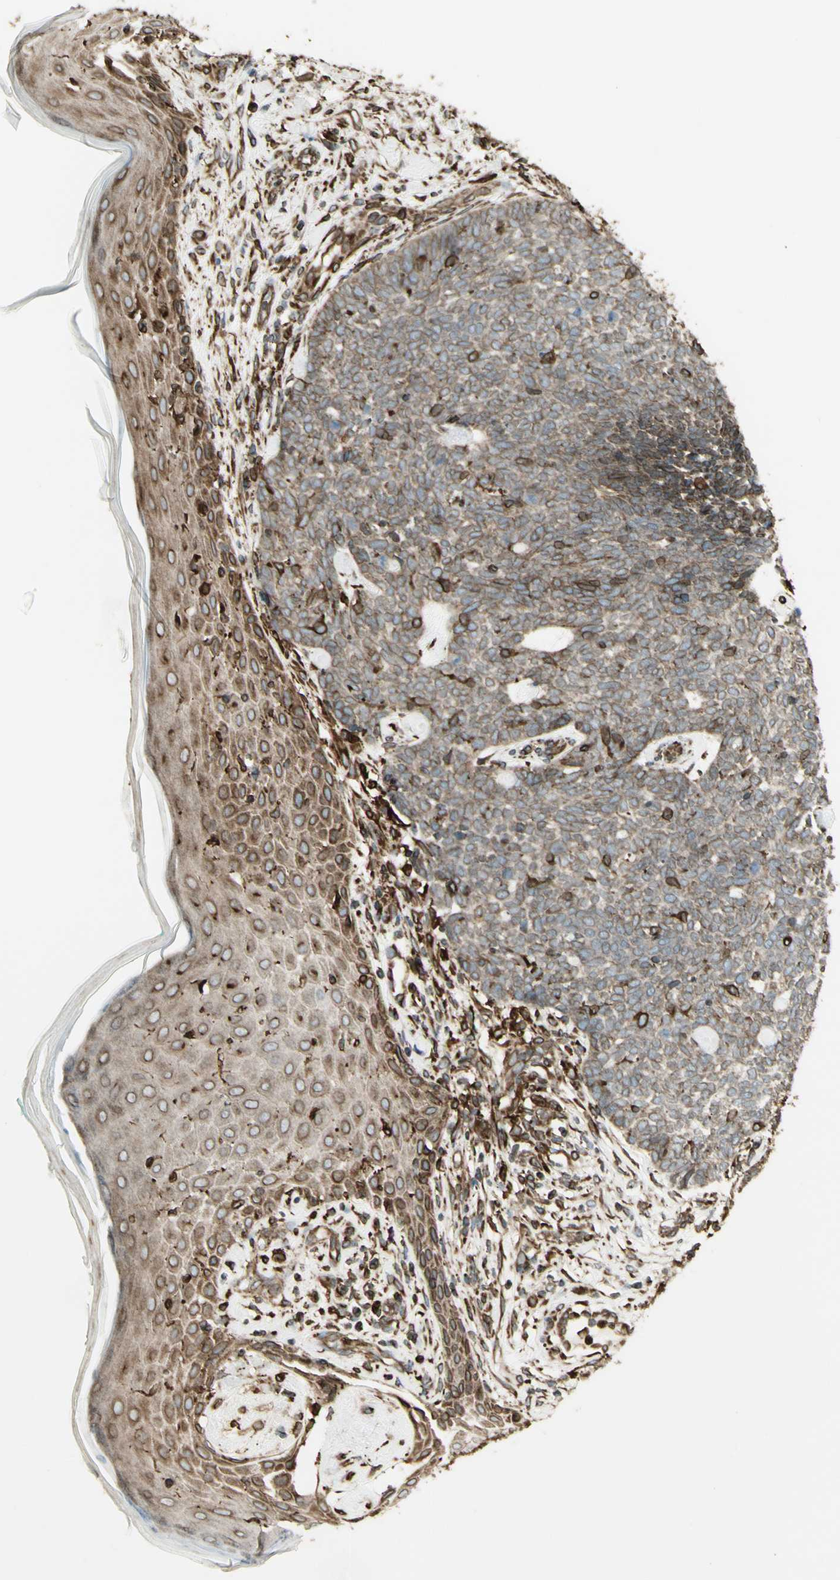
{"staining": {"intensity": "weak", "quantity": "25%-75%", "location": "cytoplasmic/membranous"}, "tissue": "skin cancer", "cell_type": "Tumor cells", "image_type": "cancer", "snomed": [{"axis": "morphology", "description": "Basal cell carcinoma"}, {"axis": "topography", "description": "Skin"}], "caption": "Immunohistochemical staining of skin basal cell carcinoma reveals low levels of weak cytoplasmic/membranous positivity in about 25%-75% of tumor cells.", "gene": "CANX", "patient": {"sex": "female", "age": 84}}